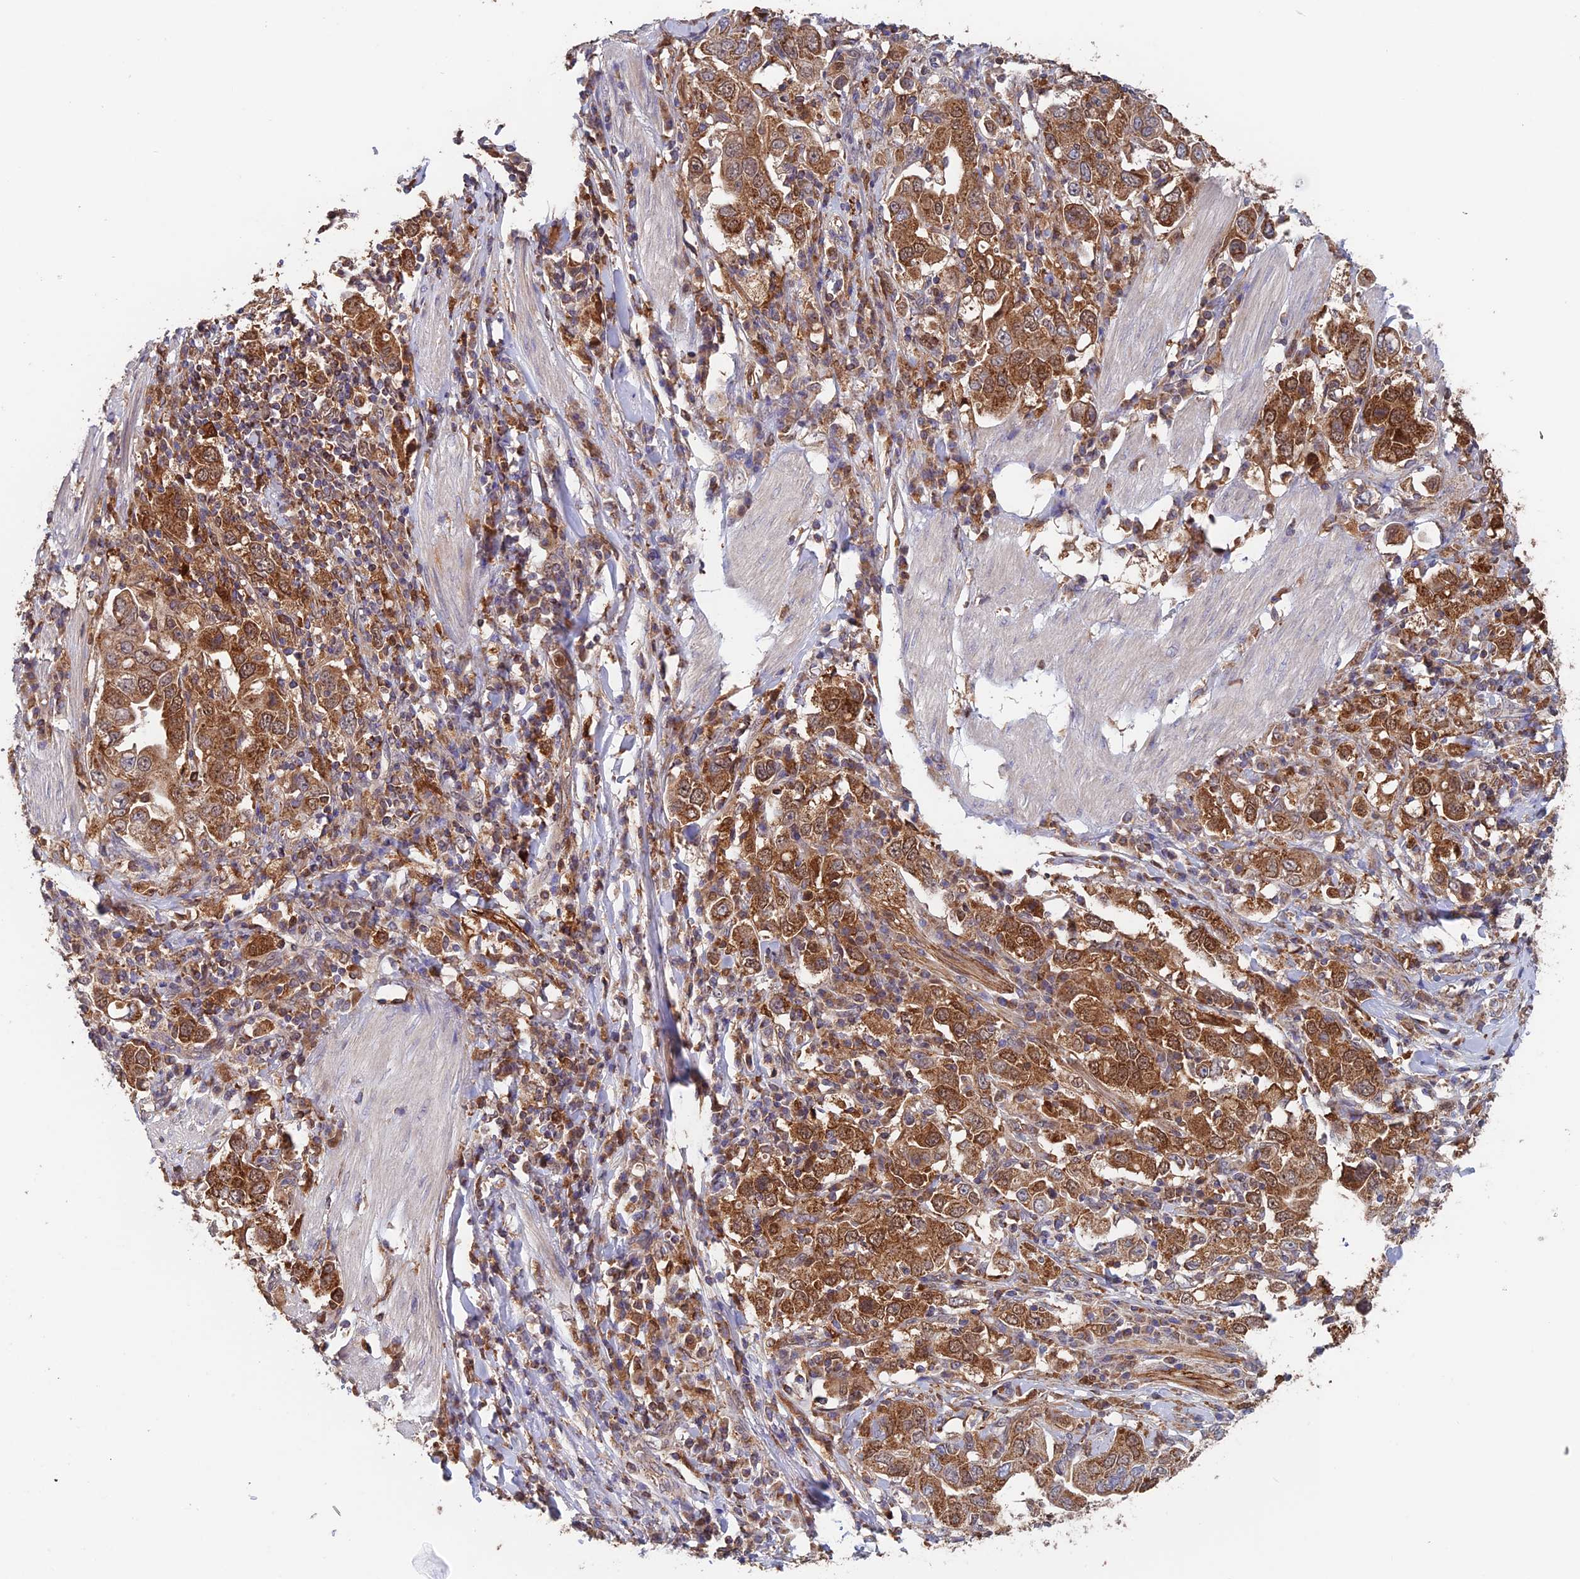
{"staining": {"intensity": "moderate", "quantity": ">75%", "location": "cytoplasmic/membranous"}, "tissue": "stomach cancer", "cell_type": "Tumor cells", "image_type": "cancer", "snomed": [{"axis": "morphology", "description": "Adenocarcinoma, NOS"}, {"axis": "topography", "description": "Stomach, upper"}], "caption": "Stomach adenocarcinoma stained for a protein shows moderate cytoplasmic/membranous positivity in tumor cells.", "gene": "DTYMK", "patient": {"sex": "male", "age": 62}}